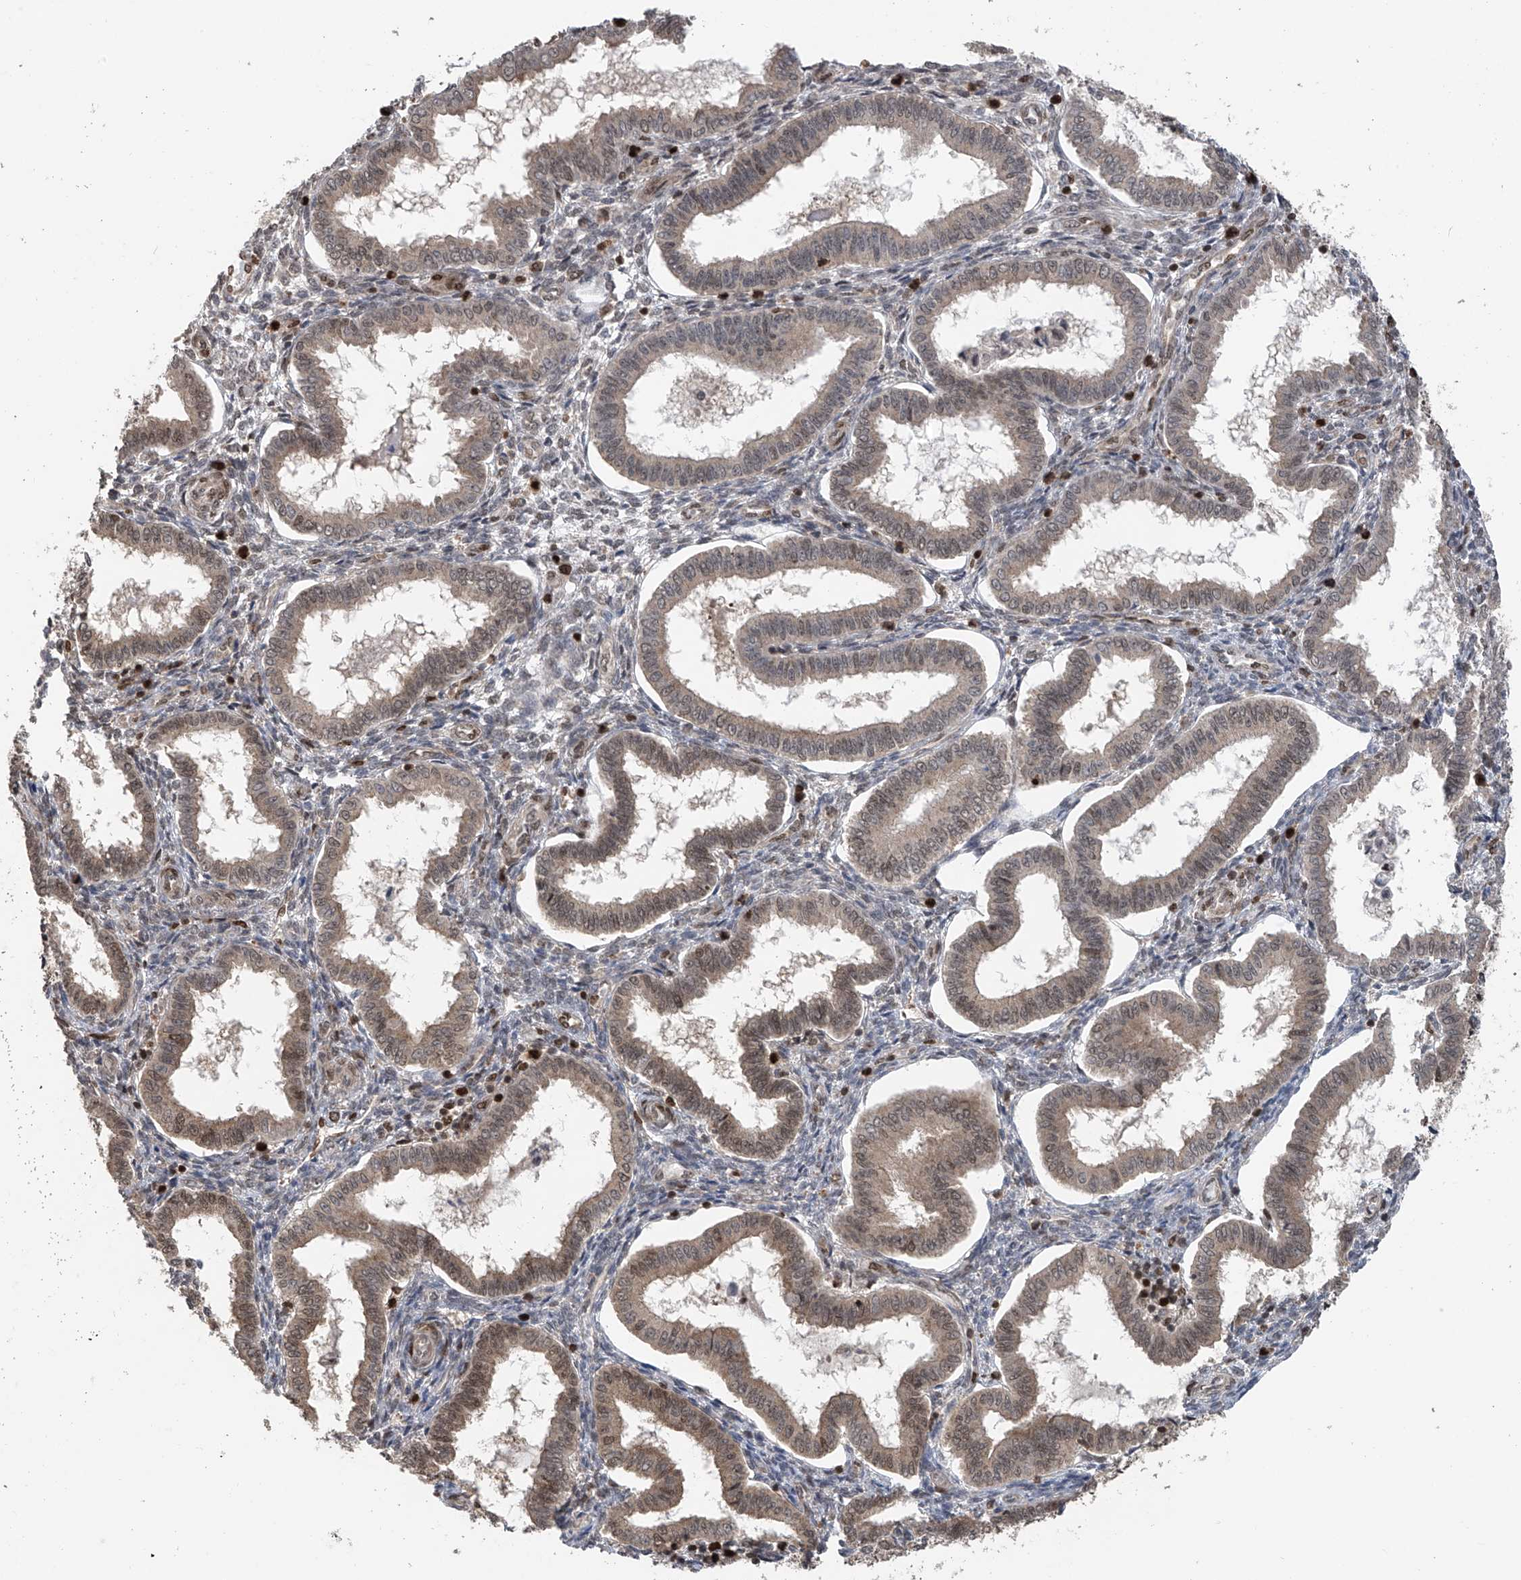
{"staining": {"intensity": "strong", "quantity": "<25%", "location": "nuclear"}, "tissue": "endometrium", "cell_type": "Cells in endometrial stroma", "image_type": "normal", "snomed": [{"axis": "morphology", "description": "Normal tissue, NOS"}, {"axis": "topography", "description": "Endometrium"}], "caption": "Immunohistochemistry micrograph of normal endometrium stained for a protein (brown), which displays medium levels of strong nuclear staining in about <25% of cells in endometrial stroma.", "gene": "DNAJC9", "patient": {"sex": "female", "age": 24}}